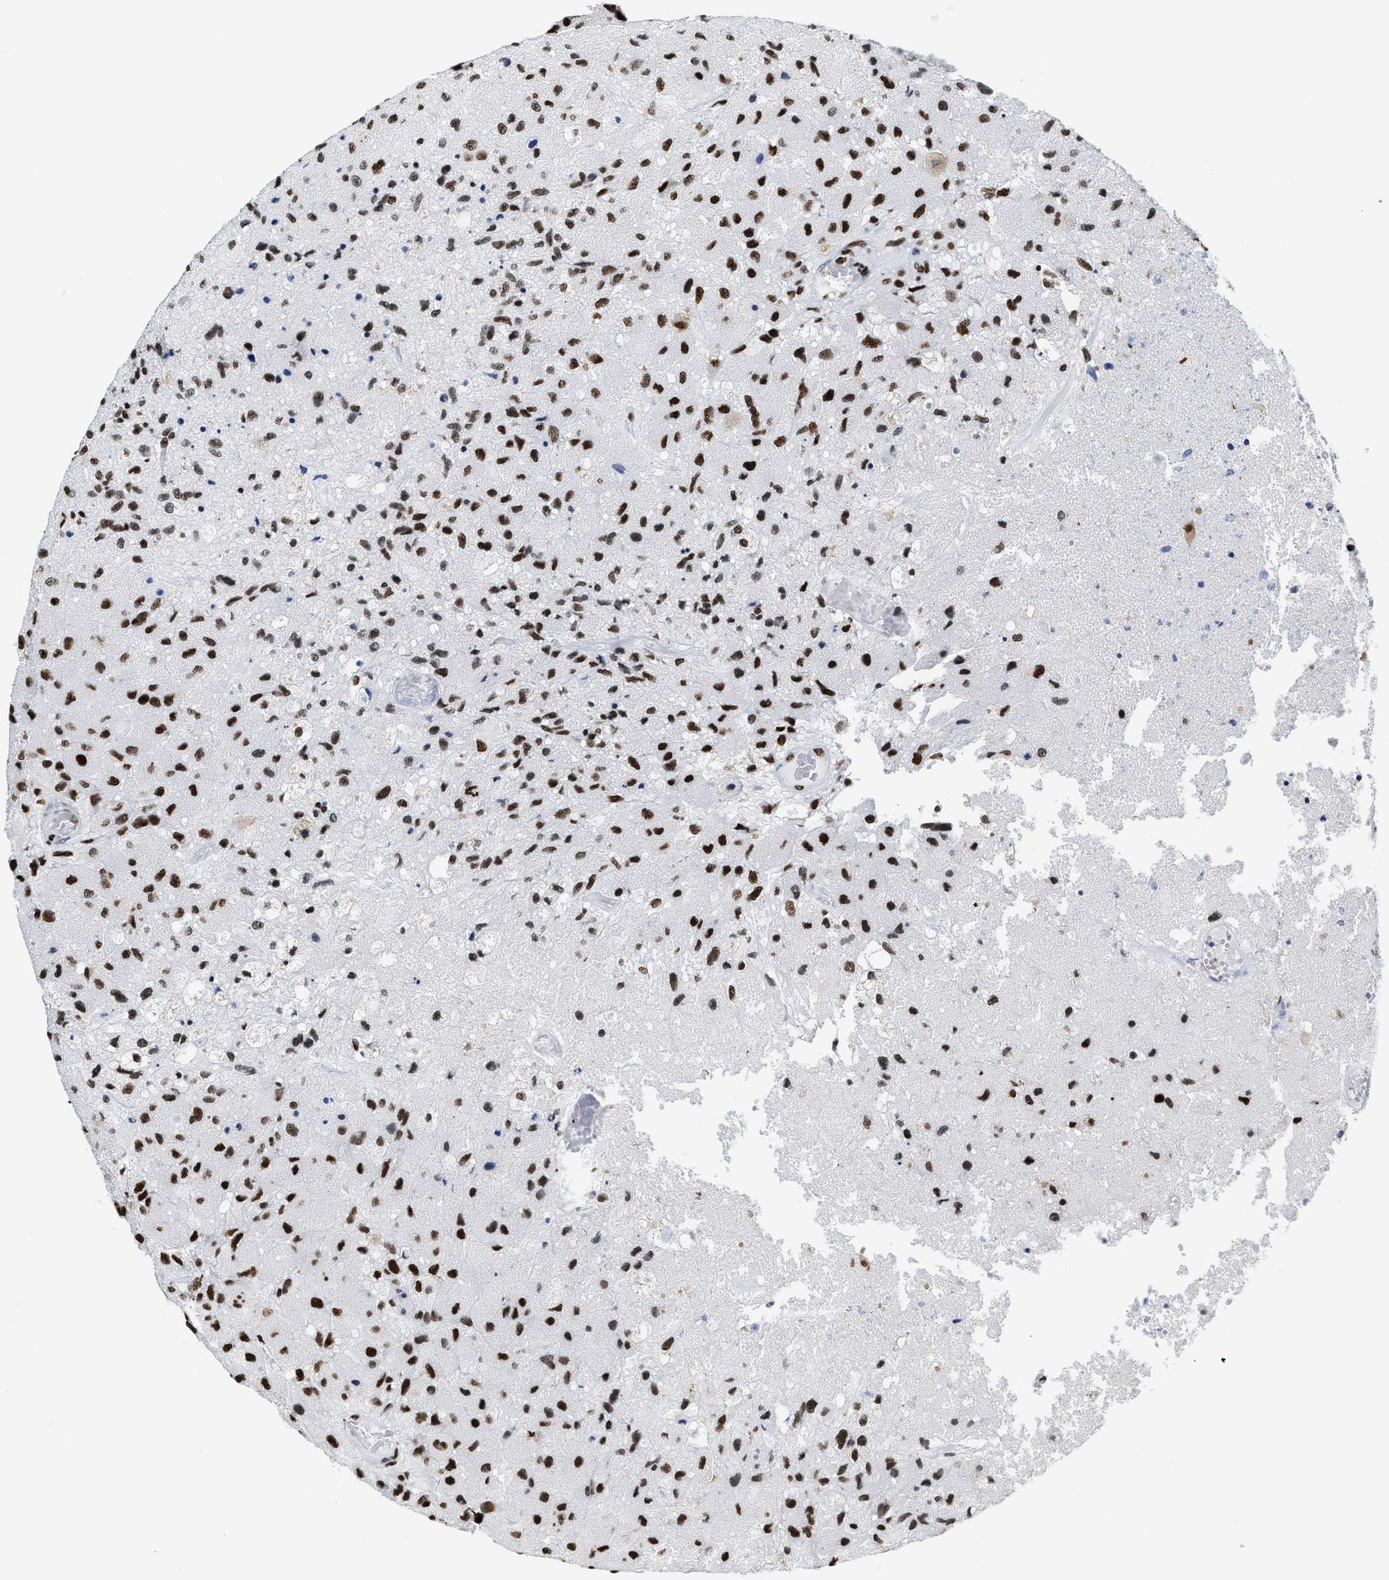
{"staining": {"intensity": "moderate", "quantity": ">75%", "location": "nuclear"}, "tissue": "glioma", "cell_type": "Tumor cells", "image_type": "cancer", "snomed": [{"axis": "morphology", "description": "Normal tissue, NOS"}, {"axis": "morphology", "description": "Glioma, malignant, High grade"}, {"axis": "topography", "description": "Cerebral cortex"}], "caption": "Glioma was stained to show a protein in brown. There is medium levels of moderate nuclear expression in approximately >75% of tumor cells. (DAB IHC, brown staining for protein, blue staining for nuclei).", "gene": "SMARCC2", "patient": {"sex": "male", "age": 77}}